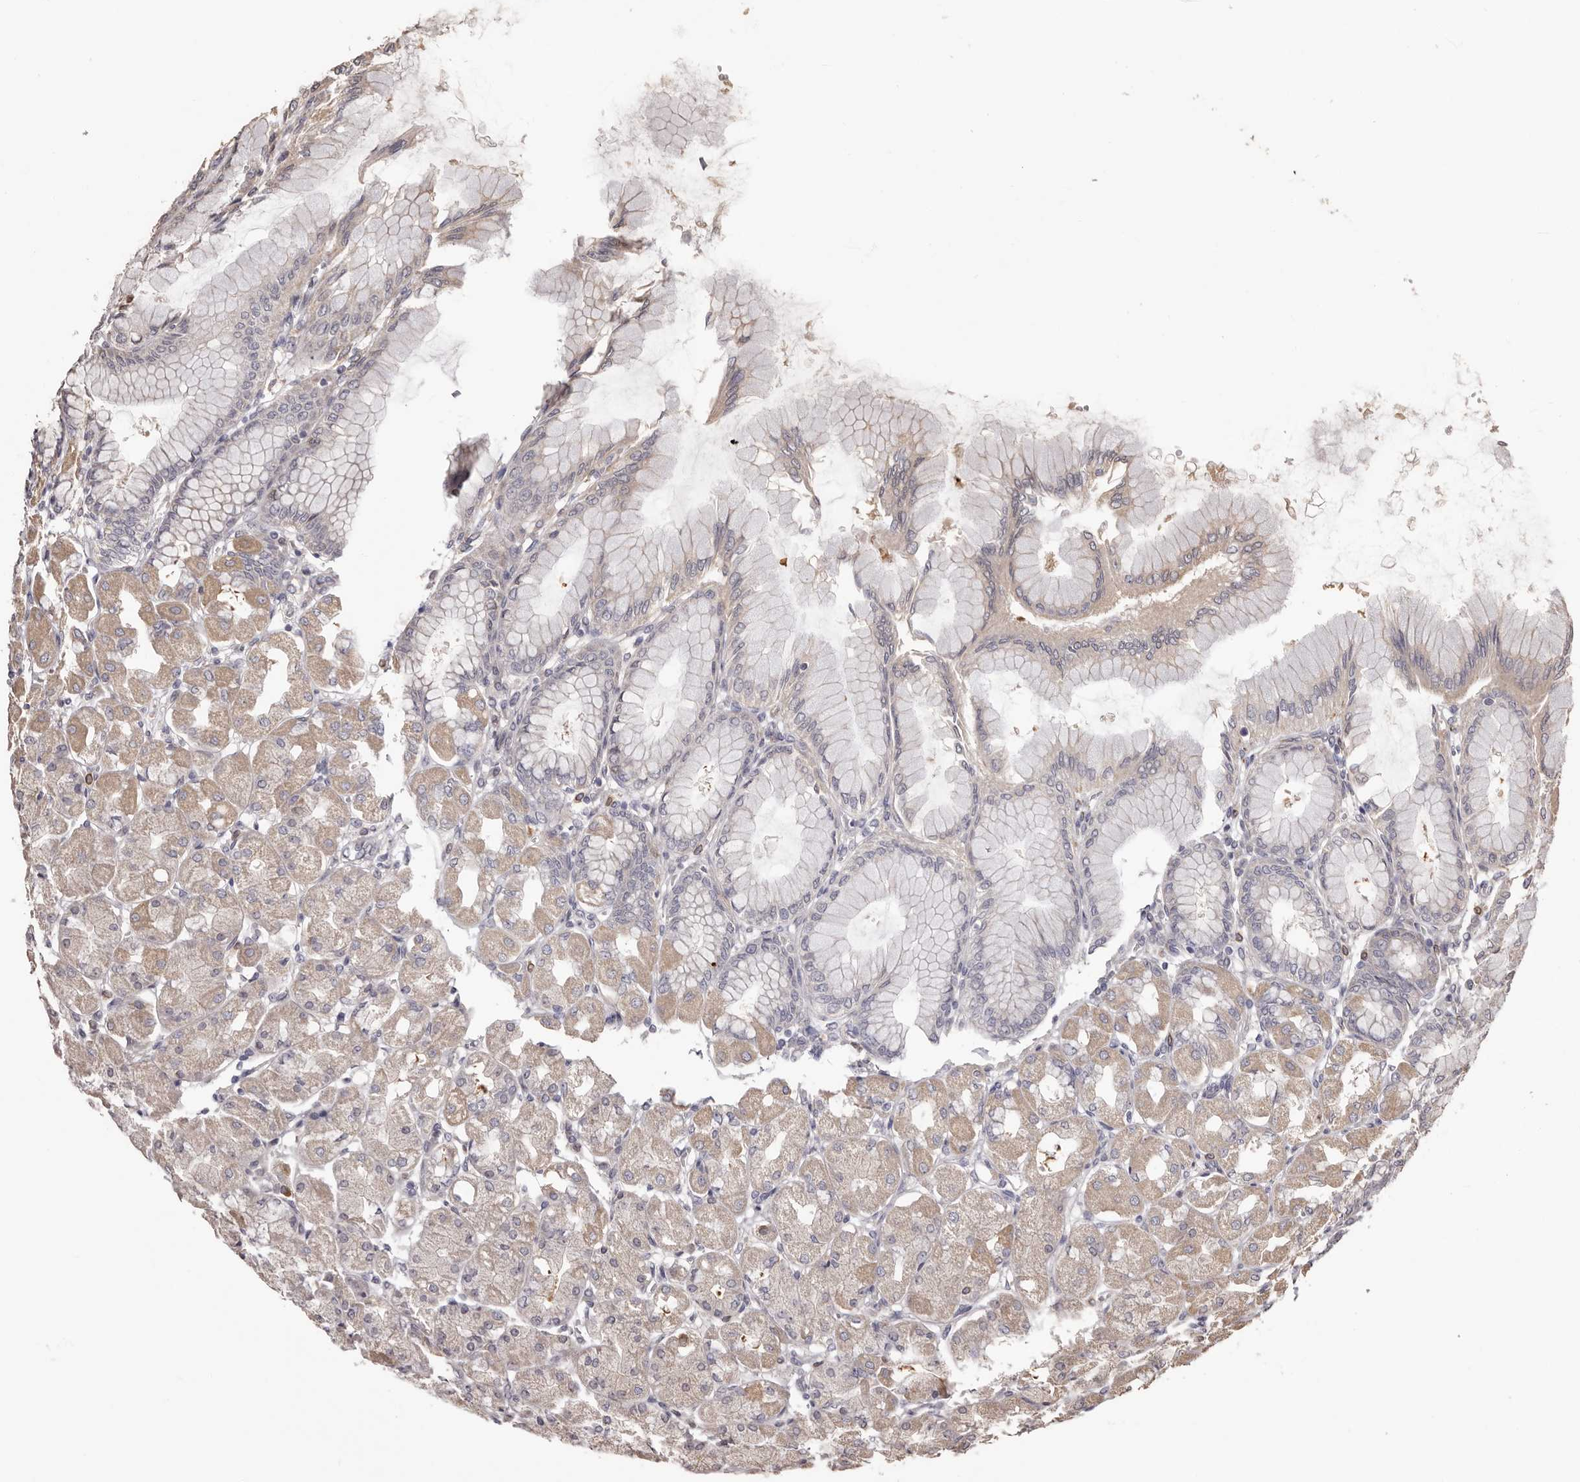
{"staining": {"intensity": "weak", "quantity": "25%-75%", "location": "cytoplasmic/membranous"}, "tissue": "stomach", "cell_type": "Glandular cells", "image_type": "normal", "snomed": [{"axis": "morphology", "description": "Normal tissue, NOS"}, {"axis": "topography", "description": "Stomach, upper"}], "caption": "A low amount of weak cytoplasmic/membranous staining is seen in approximately 25%-75% of glandular cells in unremarkable stomach. (Stains: DAB in brown, nuclei in blue, Microscopy: brightfield microscopy at high magnification).", "gene": "ZCCHC7", "patient": {"sex": "female", "age": 56}}